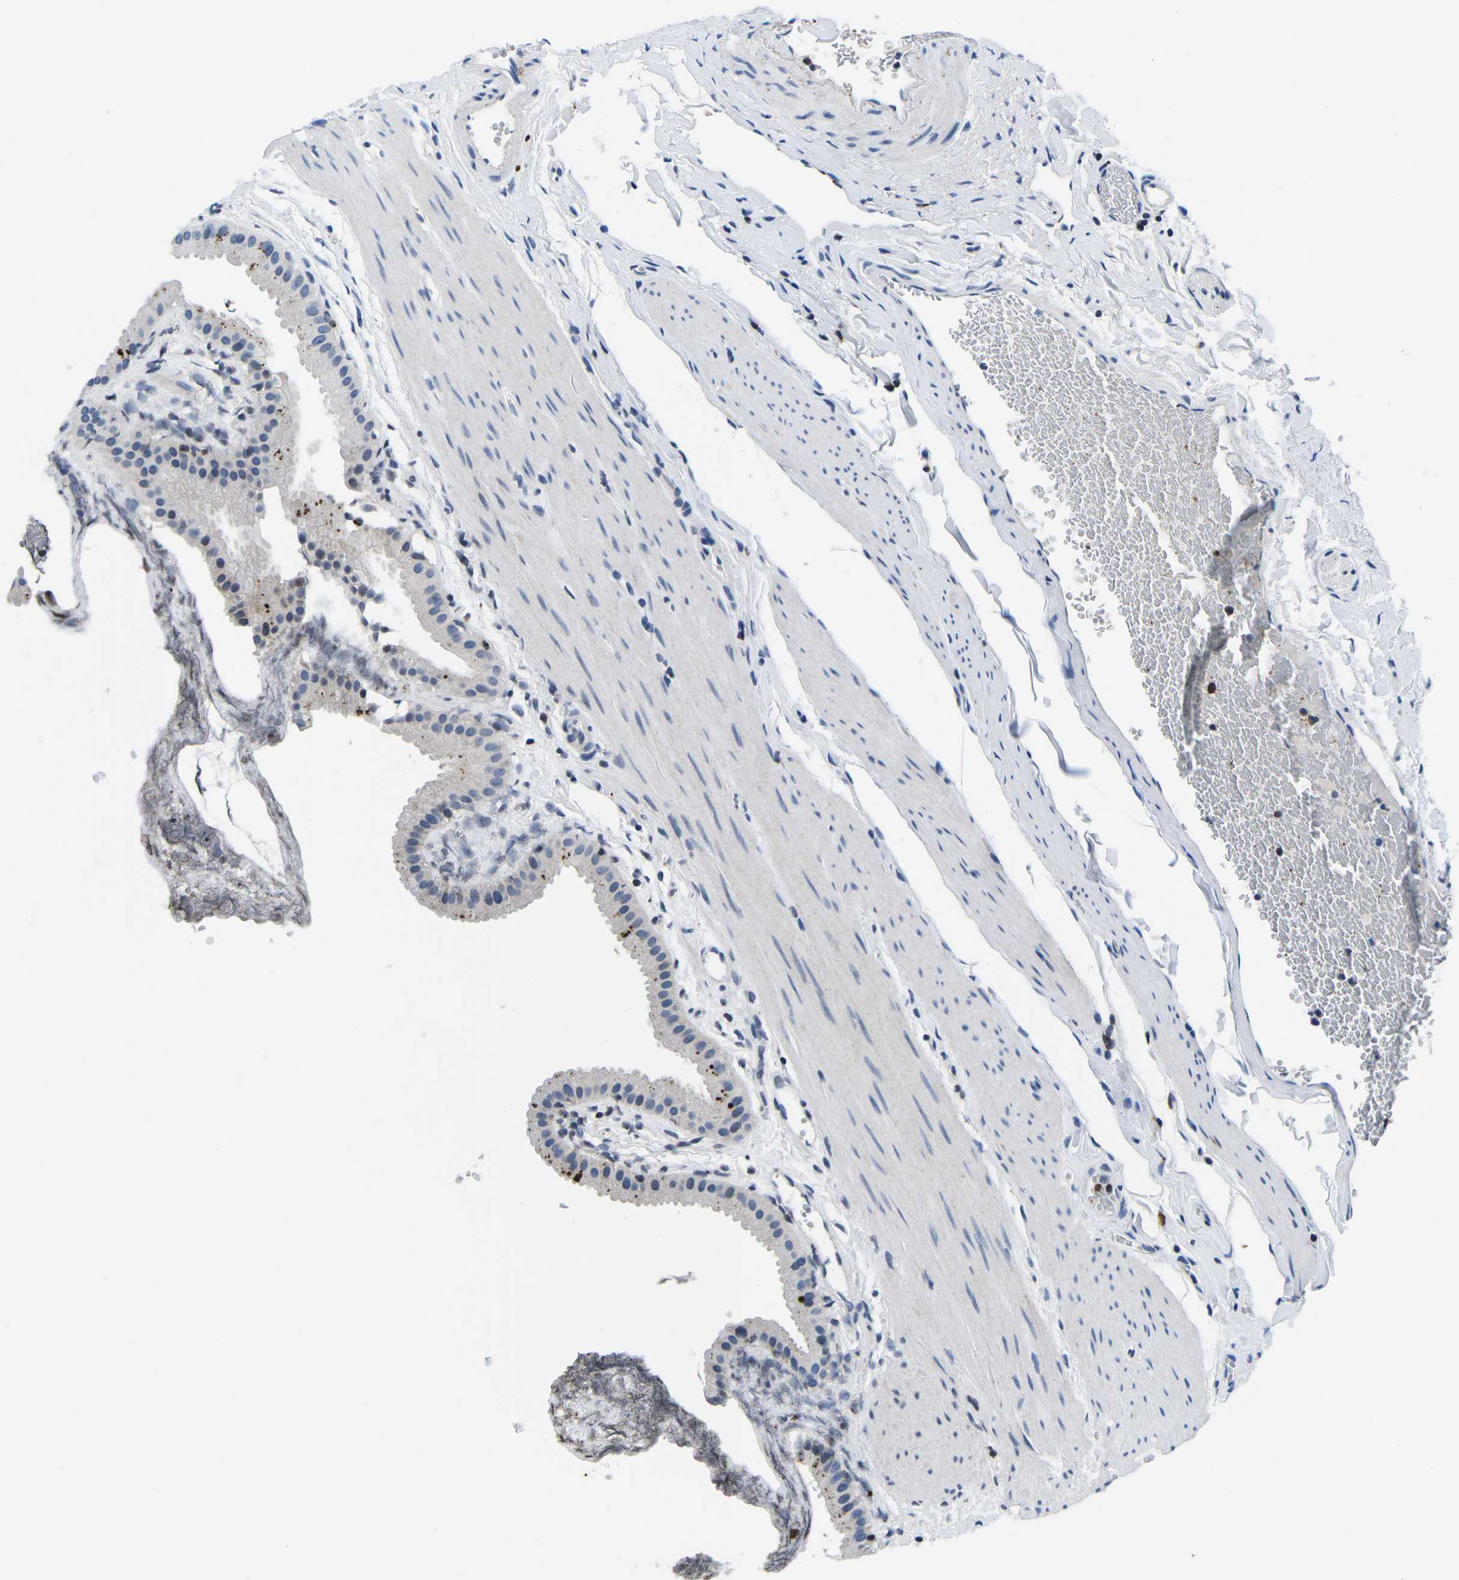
{"staining": {"intensity": "strong", "quantity": "<25%", "location": "cytoplasmic/membranous"}, "tissue": "gallbladder", "cell_type": "Glandular cells", "image_type": "normal", "snomed": [{"axis": "morphology", "description": "Normal tissue, NOS"}, {"axis": "topography", "description": "Gallbladder"}], "caption": "High-power microscopy captured an IHC image of normal gallbladder, revealing strong cytoplasmic/membranous positivity in approximately <25% of glandular cells.", "gene": "CTSW", "patient": {"sex": "female", "age": 64}}